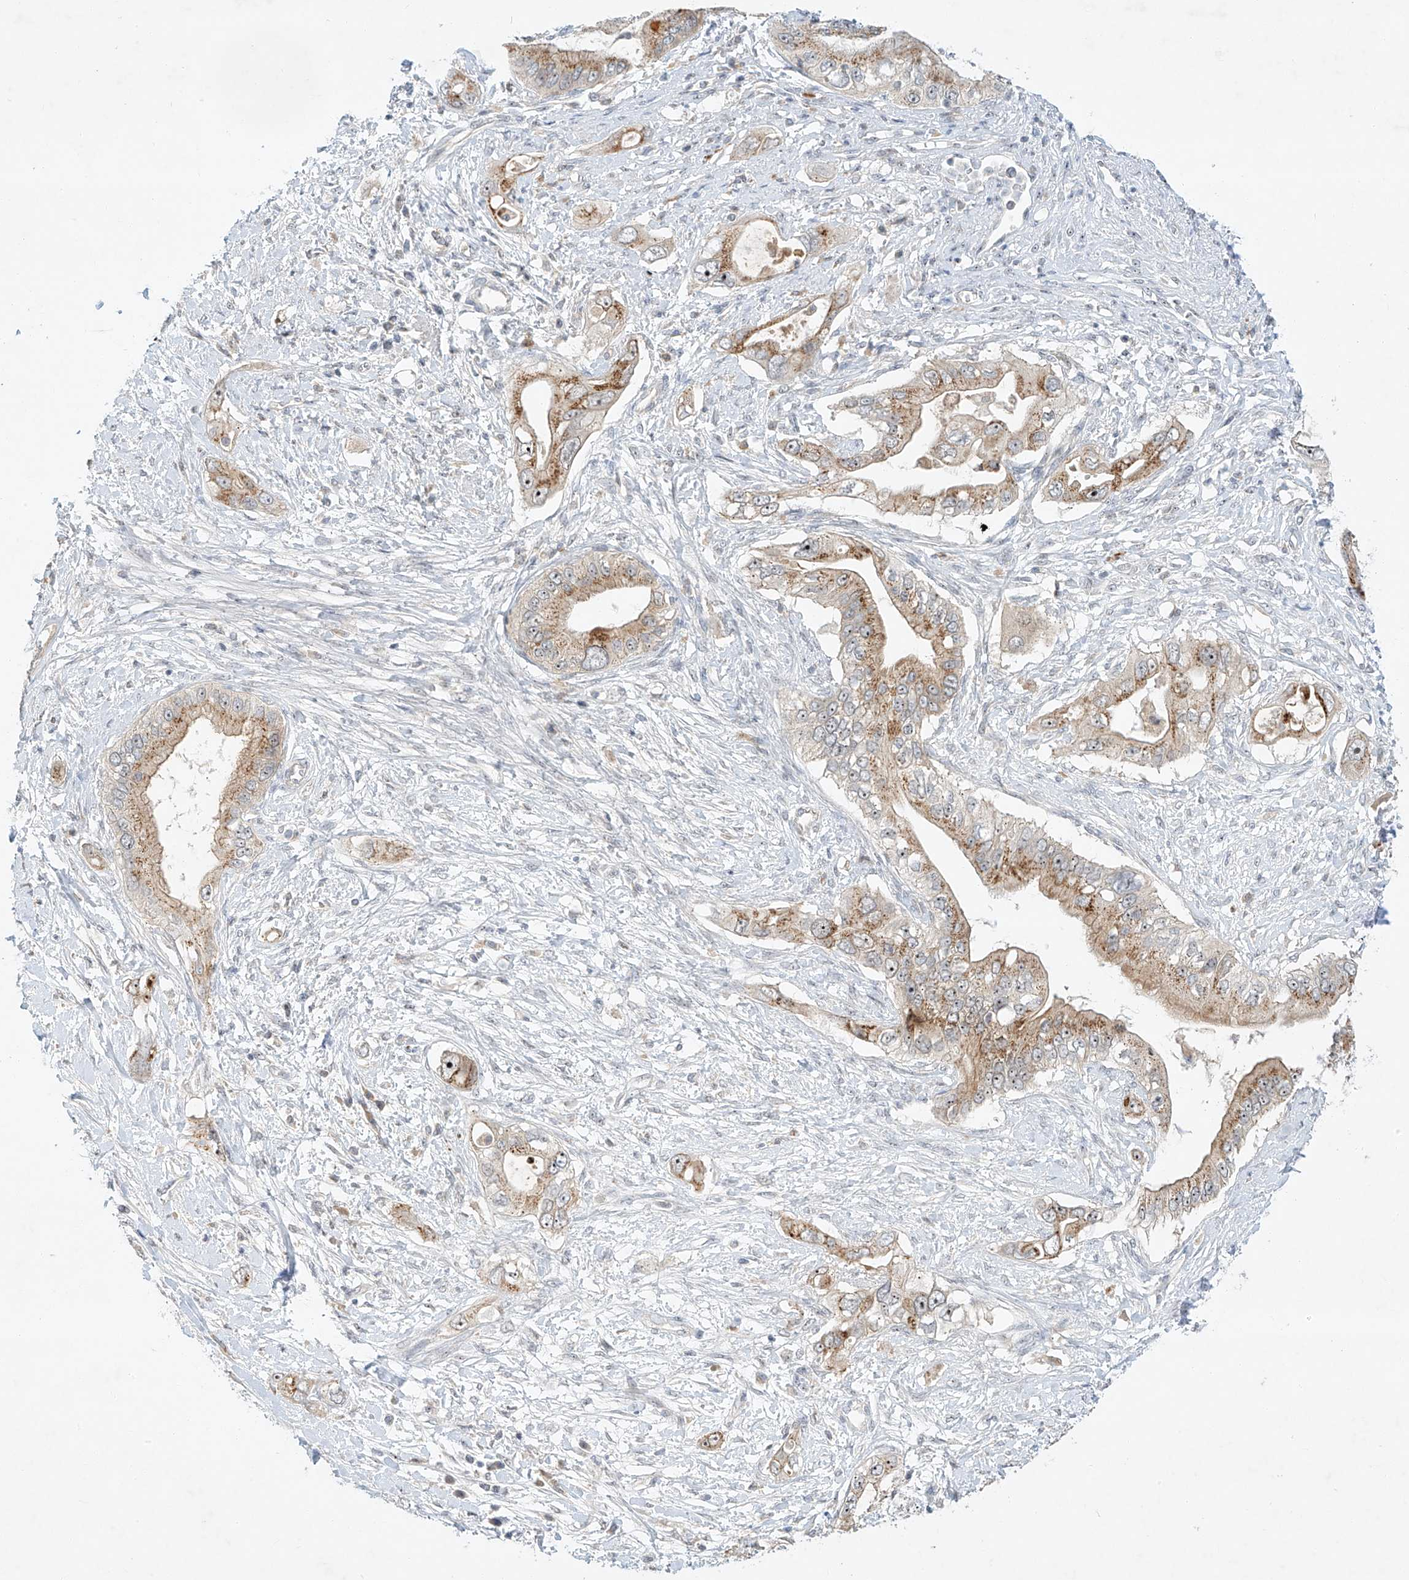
{"staining": {"intensity": "moderate", "quantity": "<25%", "location": "cytoplasmic/membranous,nuclear"}, "tissue": "pancreatic cancer", "cell_type": "Tumor cells", "image_type": "cancer", "snomed": [{"axis": "morphology", "description": "Inflammation, NOS"}, {"axis": "morphology", "description": "Adenocarcinoma, NOS"}, {"axis": "topography", "description": "Pancreas"}], "caption": "This is an image of immunohistochemistry staining of pancreatic cancer, which shows moderate expression in the cytoplasmic/membranous and nuclear of tumor cells.", "gene": "PAK6", "patient": {"sex": "female", "age": 56}}